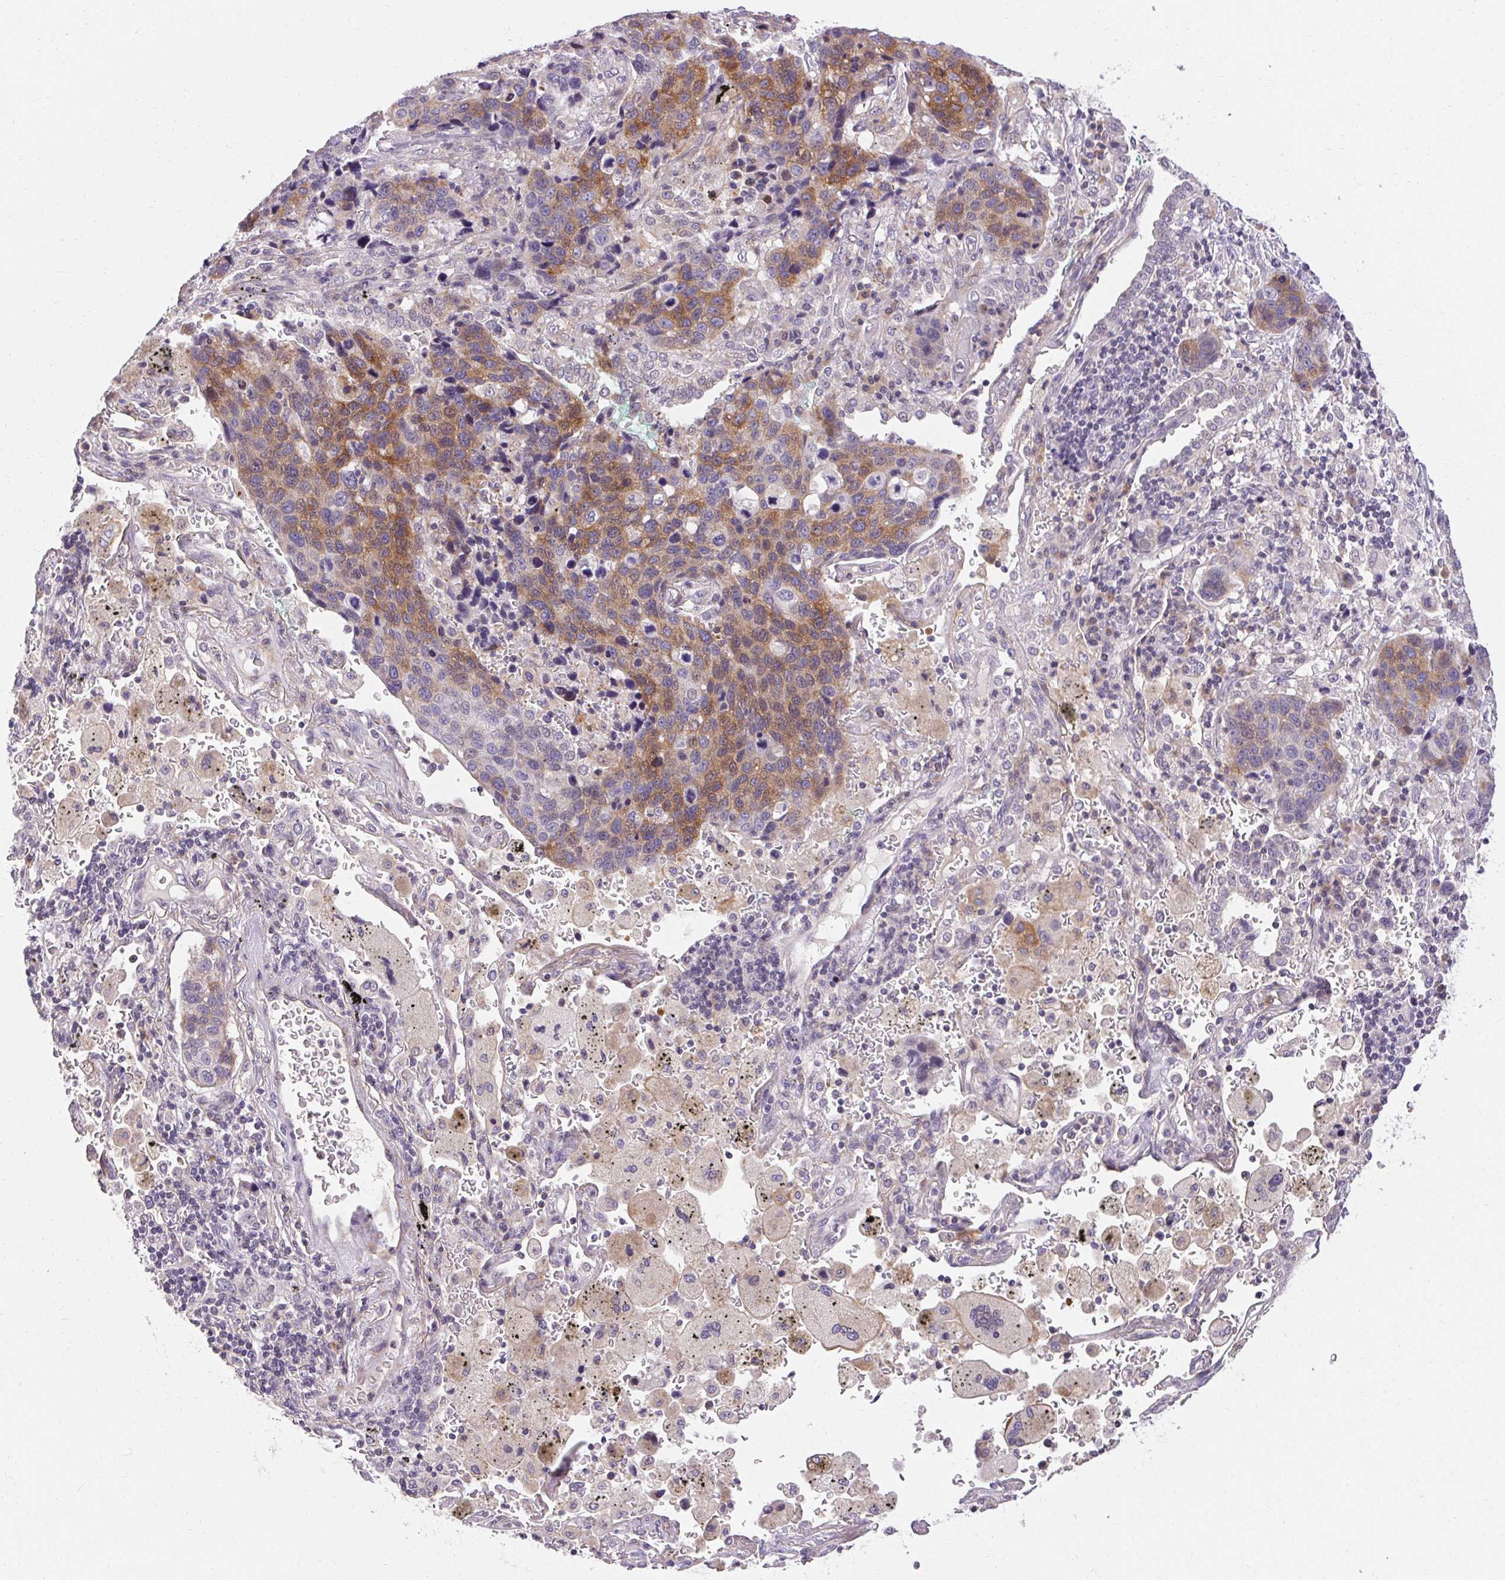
{"staining": {"intensity": "moderate", "quantity": "25%-75%", "location": "cytoplasmic/membranous"}, "tissue": "lung cancer", "cell_type": "Tumor cells", "image_type": "cancer", "snomed": [{"axis": "morphology", "description": "Squamous cell carcinoma, NOS"}, {"axis": "topography", "description": "Lymph node"}, {"axis": "topography", "description": "Lung"}], "caption": "DAB (3,3'-diaminobenzidine) immunohistochemical staining of human lung squamous cell carcinoma shows moderate cytoplasmic/membranous protein expression in about 25%-75% of tumor cells.", "gene": "TMEM52B", "patient": {"sex": "male", "age": 61}}